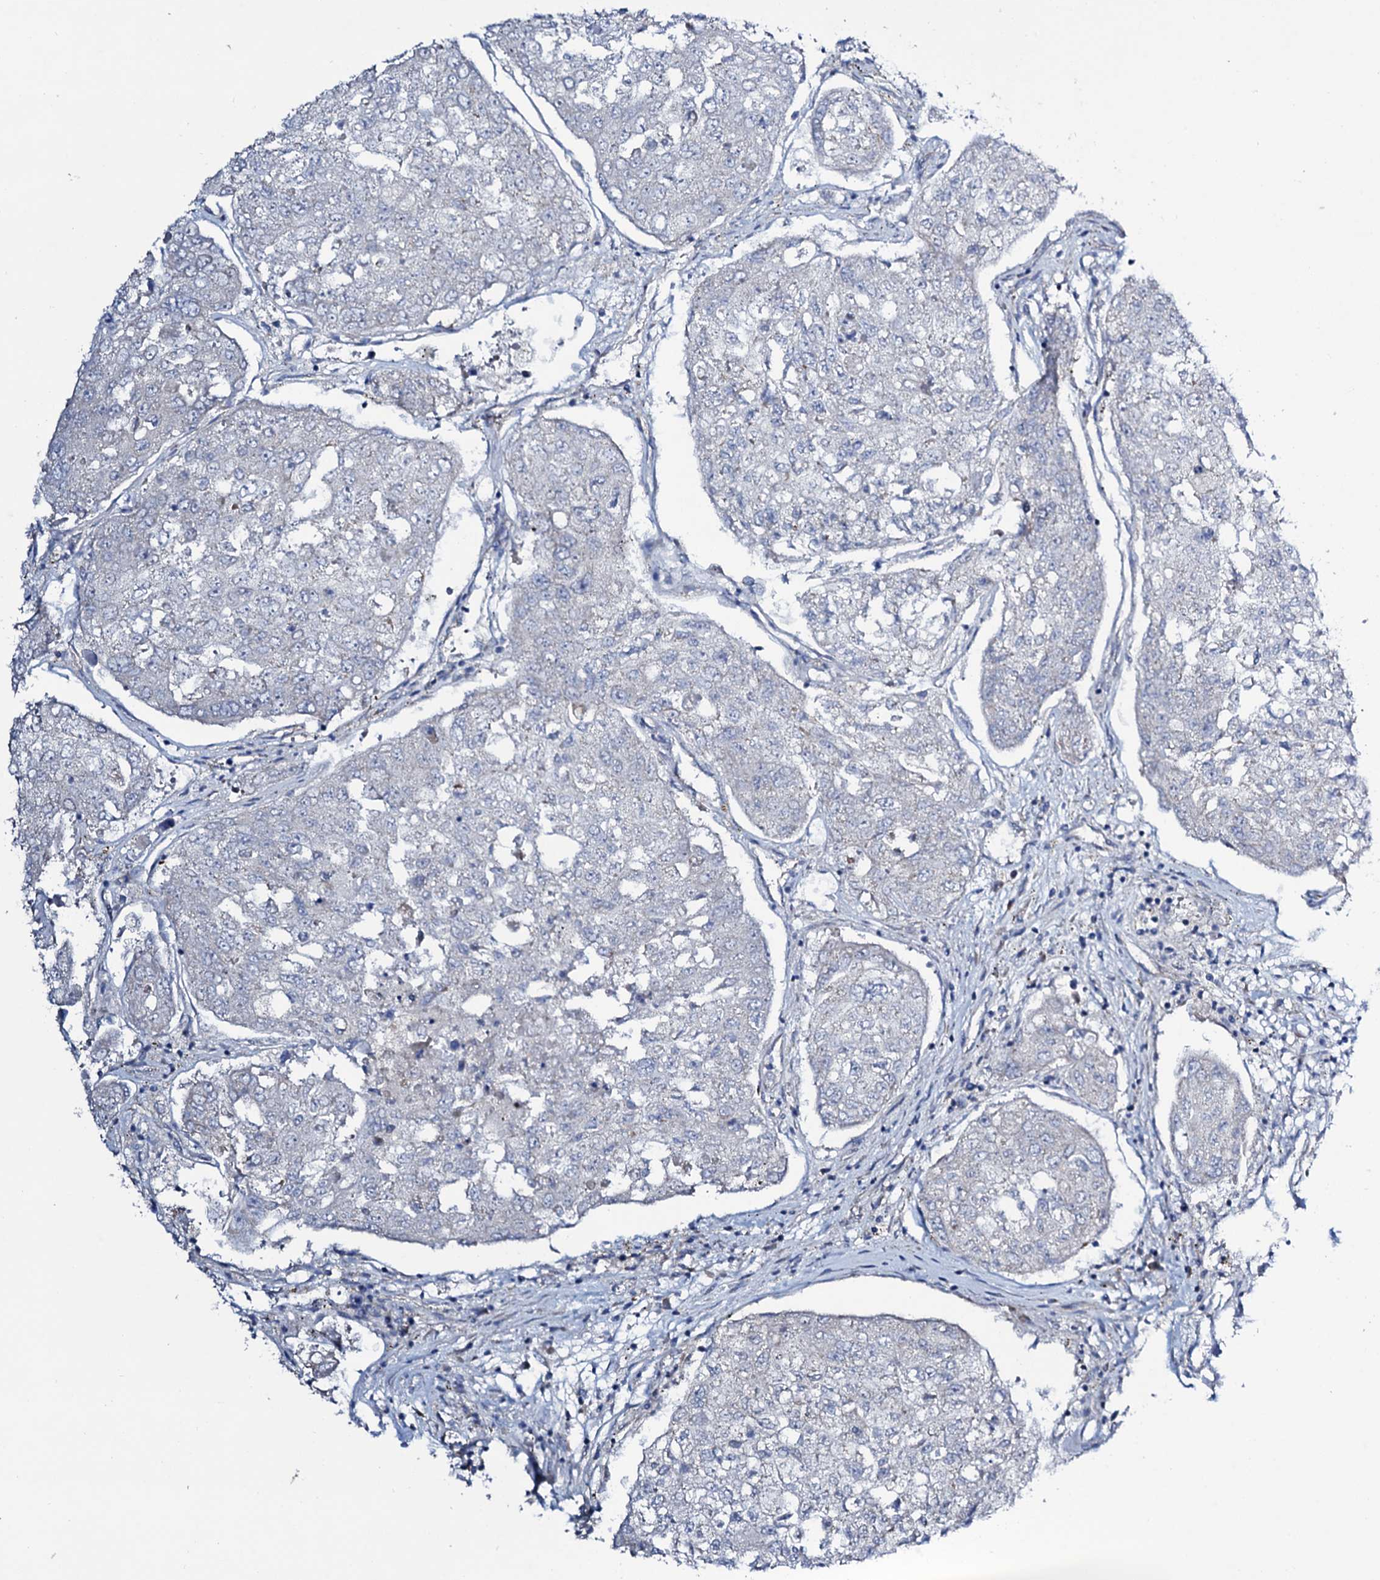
{"staining": {"intensity": "negative", "quantity": "none", "location": "none"}, "tissue": "urothelial cancer", "cell_type": "Tumor cells", "image_type": "cancer", "snomed": [{"axis": "morphology", "description": "Urothelial carcinoma, High grade"}, {"axis": "topography", "description": "Lymph node"}, {"axis": "topography", "description": "Urinary bladder"}], "caption": "Tumor cells are negative for protein expression in human high-grade urothelial carcinoma.", "gene": "STARD13", "patient": {"sex": "male", "age": 51}}